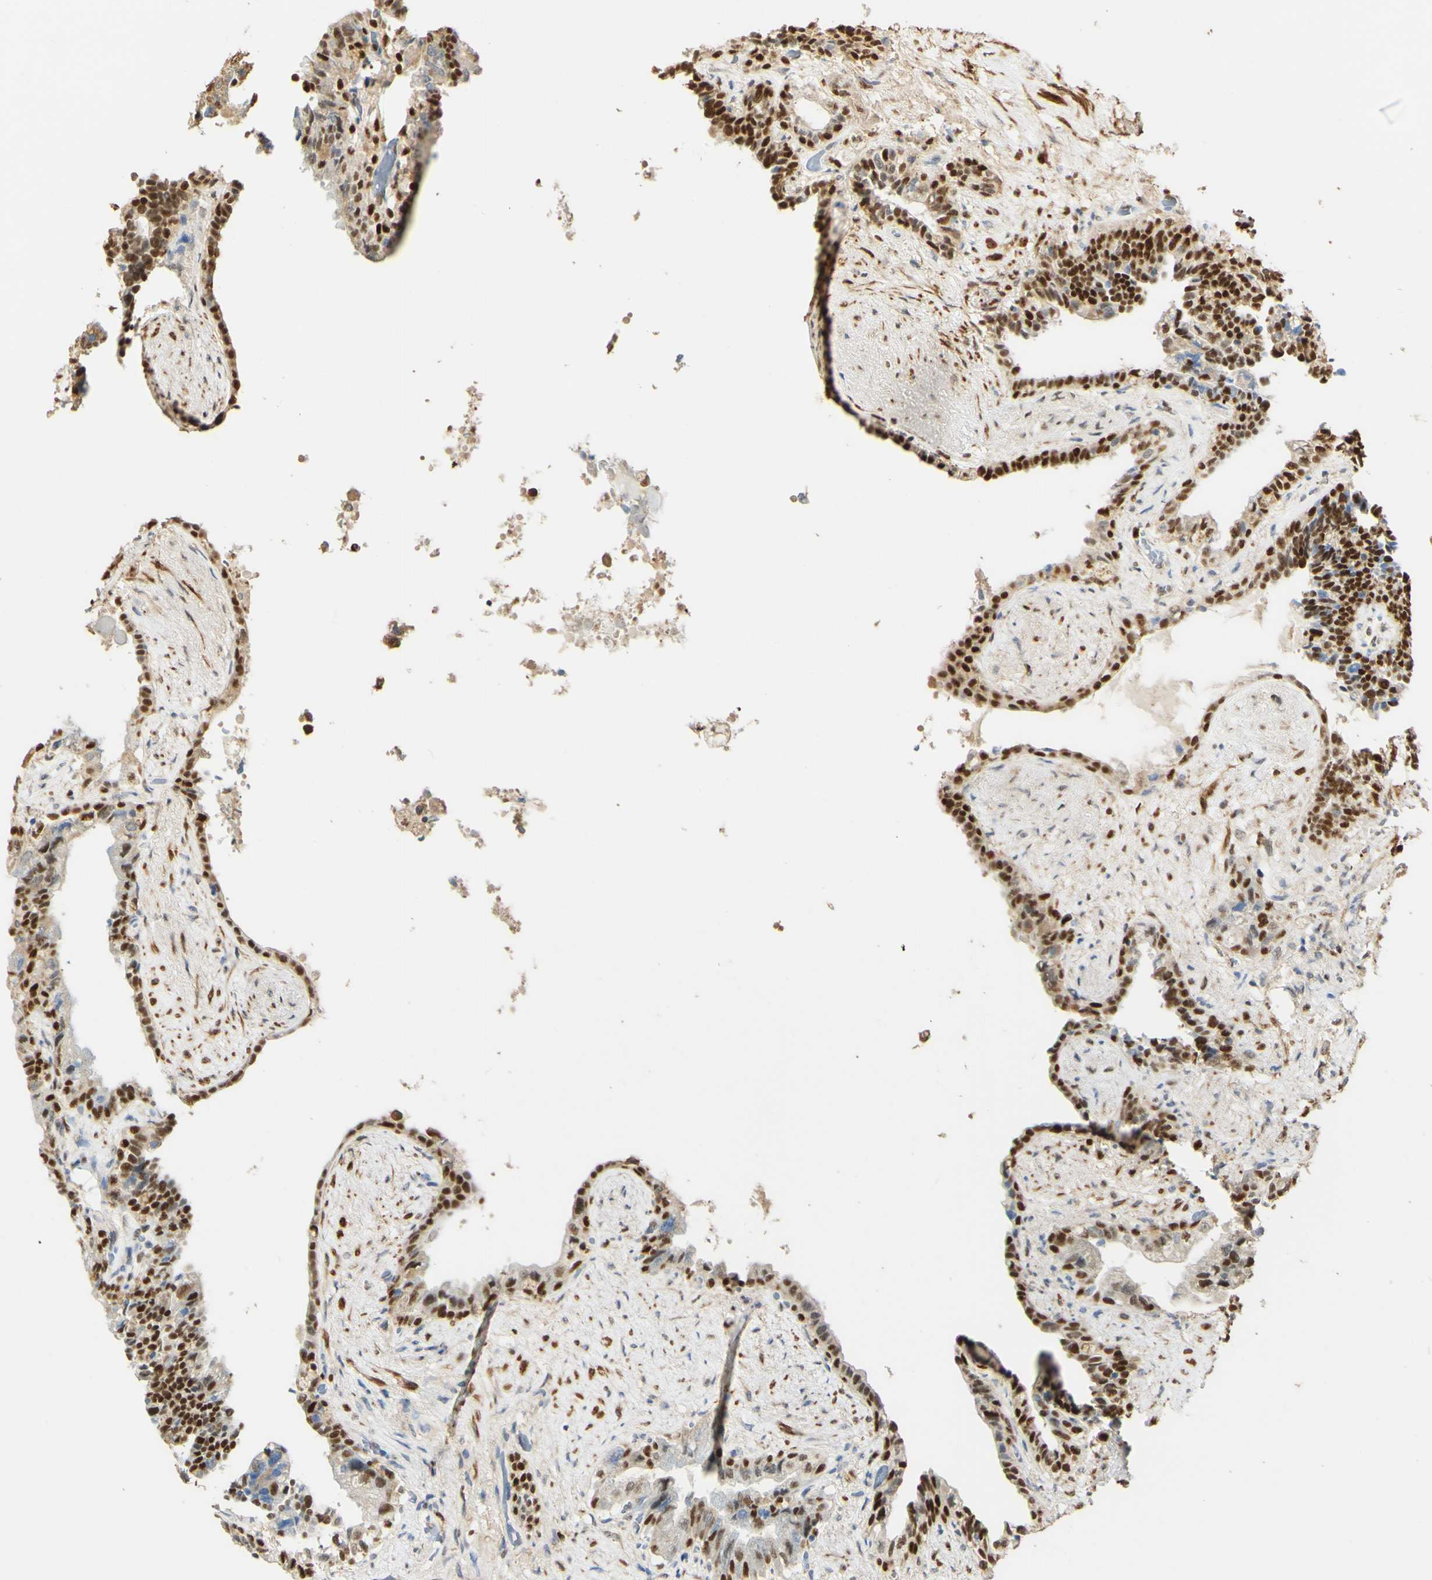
{"staining": {"intensity": "strong", "quantity": ">75%", "location": "cytoplasmic/membranous,nuclear"}, "tissue": "seminal vesicle", "cell_type": "Glandular cells", "image_type": "normal", "snomed": [{"axis": "morphology", "description": "Normal tissue, NOS"}, {"axis": "topography", "description": "Seminal veicle"}], "caption": "Brown immunohistochemical staining in benign seminal vesicle displays strong cytoplasmic/membranous,nuclear expression in approximately >75% of glandular cells. (brown staining indicates protein expression, while blue staining denotes nuclei).", "gene": "MAP3K4", "patient": {"sex": "male", "age": 63}}